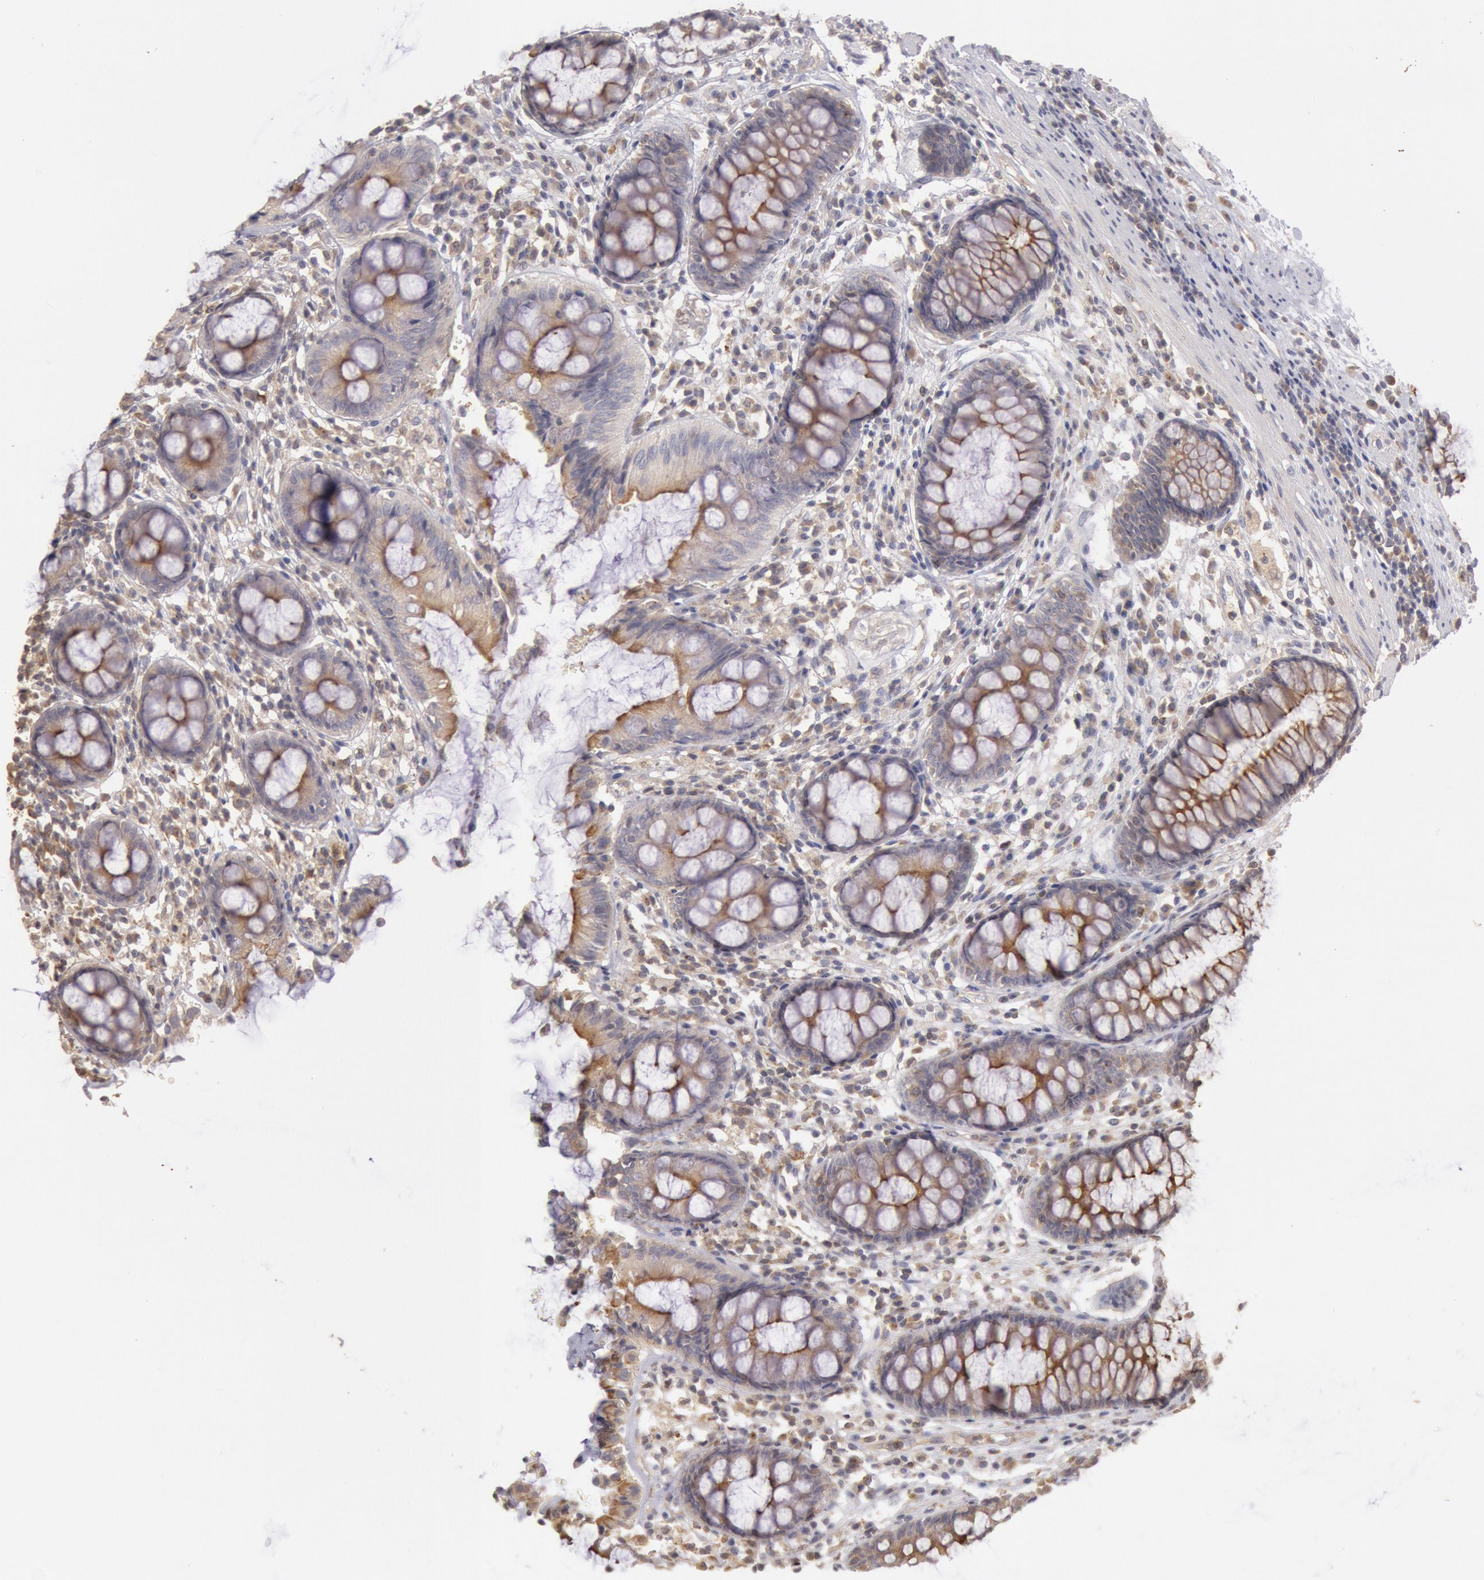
{"staining": {"intensity": "moderate", "quantity": ">75%", "location": "cytoplasmic/membranous"}, "tissue": "rectum", "cell_type": "Glandular cells", "image_type": "normal", "snomed": [{"axis": "morphology", "description": "Normal tissue, NOS"}, {"axis": "topography", "description": "Rectum"}], "caption": "Immunohistochemical staining of normal rectum displays >75% levels of moderate cytoplasmic/membranous protein positivity in approximately >75% of glandular cells. (DAB IHC, brown staining for protein, blue staining for nuclei).", "gene": "PLA2G6", "patient": {"sex": "female", "age": 66}}